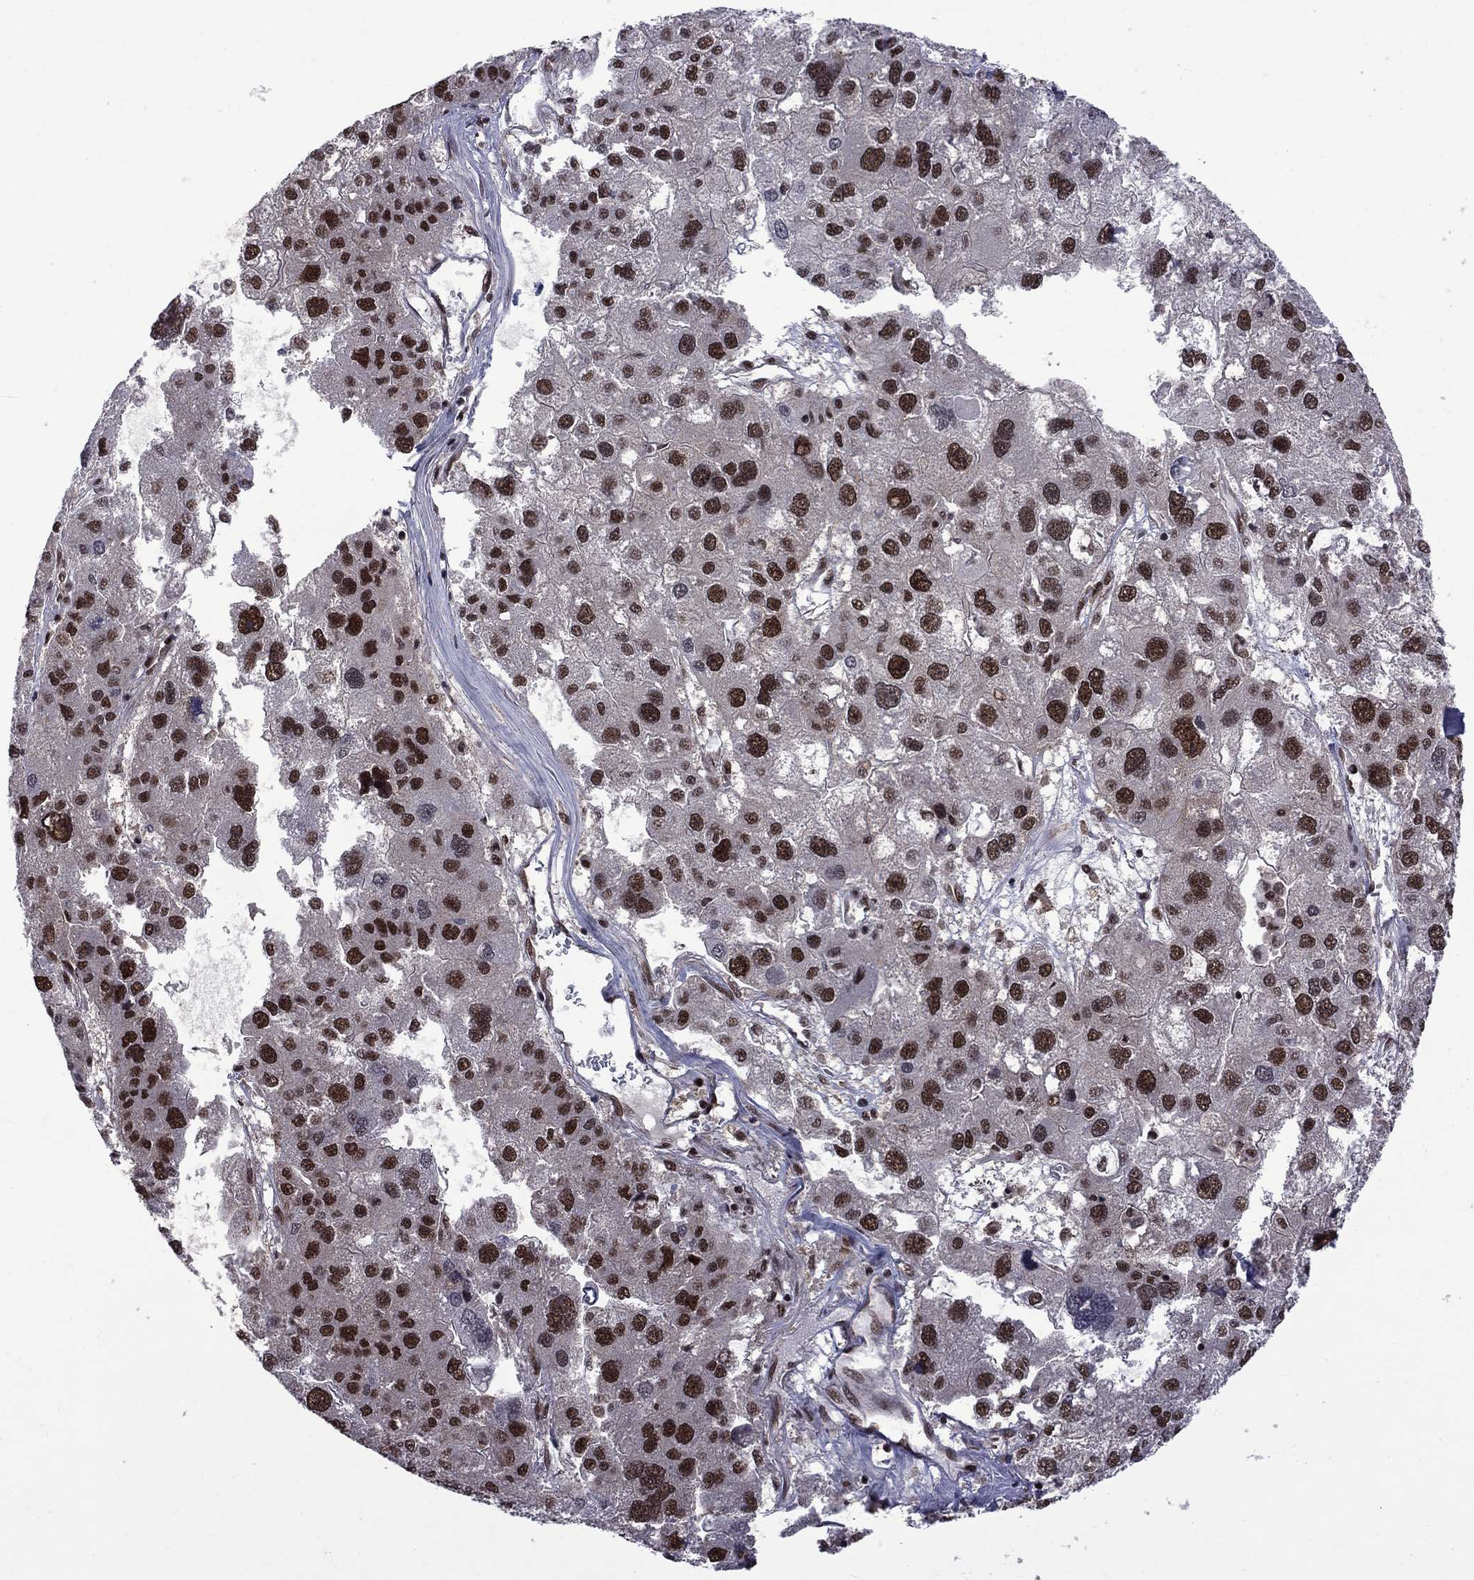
{"staining": {"intensity": "strong", "quantity": ">75%", "location": "nuclear"}, "tissue": "liver cancer", "cell_type": "Tumor cells", "image_type": "cancer", "snomed": [{"axis": "morphology", "description": "Carcinoma, Hepatocellular, NOS"}, {"axis": "topography", "description": "Liver"}], "caption": "Protein analysis of hepatocellular carcinoma (liver) tissue reveals strong nuclear expression in approximately >75% of tumor cells. Nuclei are stained in blue.", "gene": "MED25", "patient": {"sex": "male", "age": 73}}